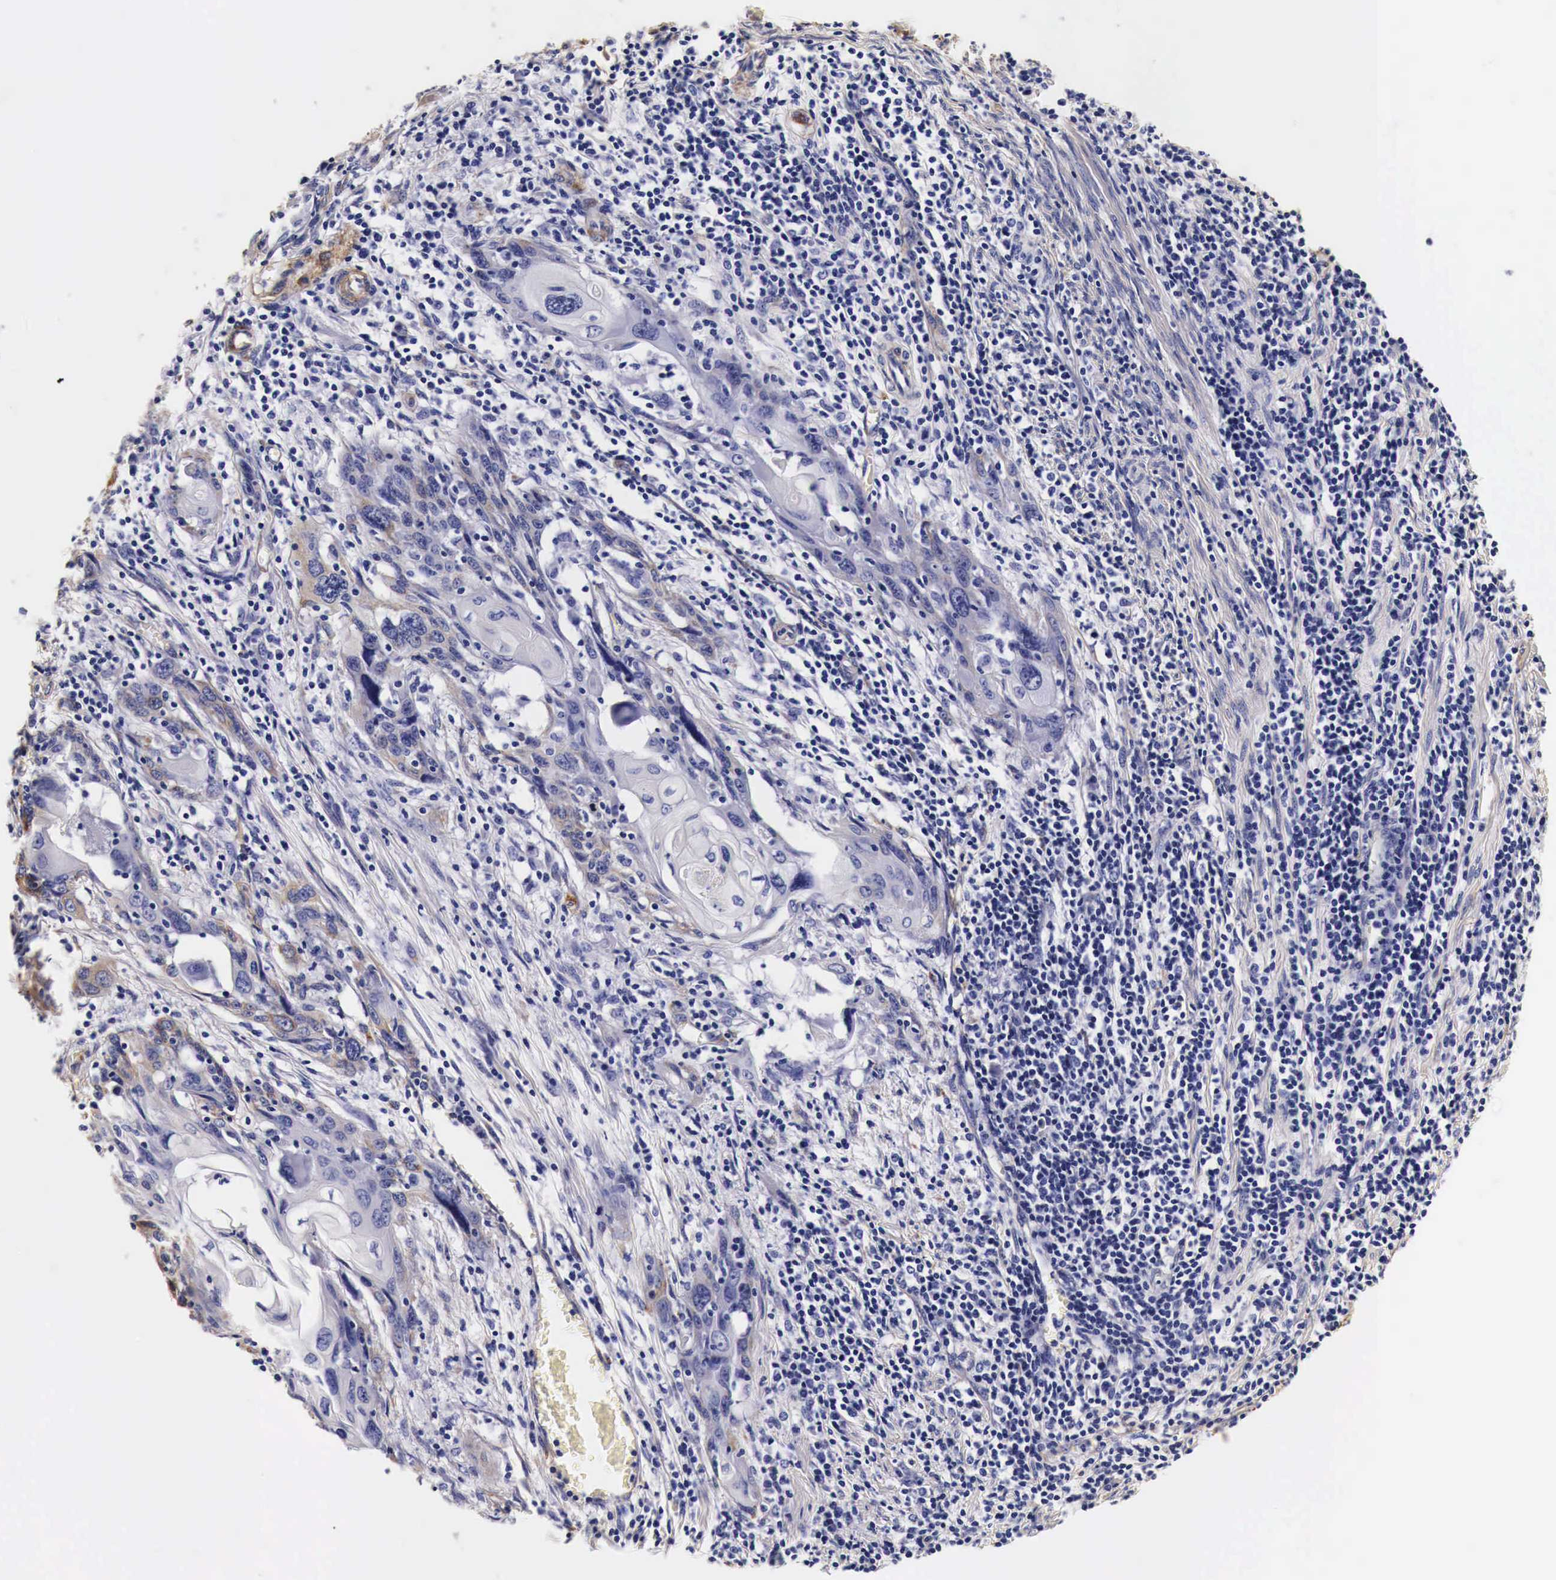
{"staining": {"intensity": "moderate", "quantity": "<25%", "location": "cytoplasmic/membranous"}, "tissue": "cervical cancer", "cell_type": "Tumor cells", "image_type": "cancer", "snomed": [{"axis": "morphology", "description": "Squamous cell carcinoma, NOS"}, {"axis": "topography", "description": "Cervix"}], "caption": "IHC staining of cervical squamous cell carcinoma, which displays low levels of moderate cytoplasmic/membranous positivity in approximately <25% of tumor cells indicating moderate cytoplasmic/membranous protein positivity. The staining was performed using DAB (brown) for protein detection and nuclei were counterstained in hematoxylin (blue).", "gene": "LAMB2", "patient": {"sex": "female", "age": 54}}